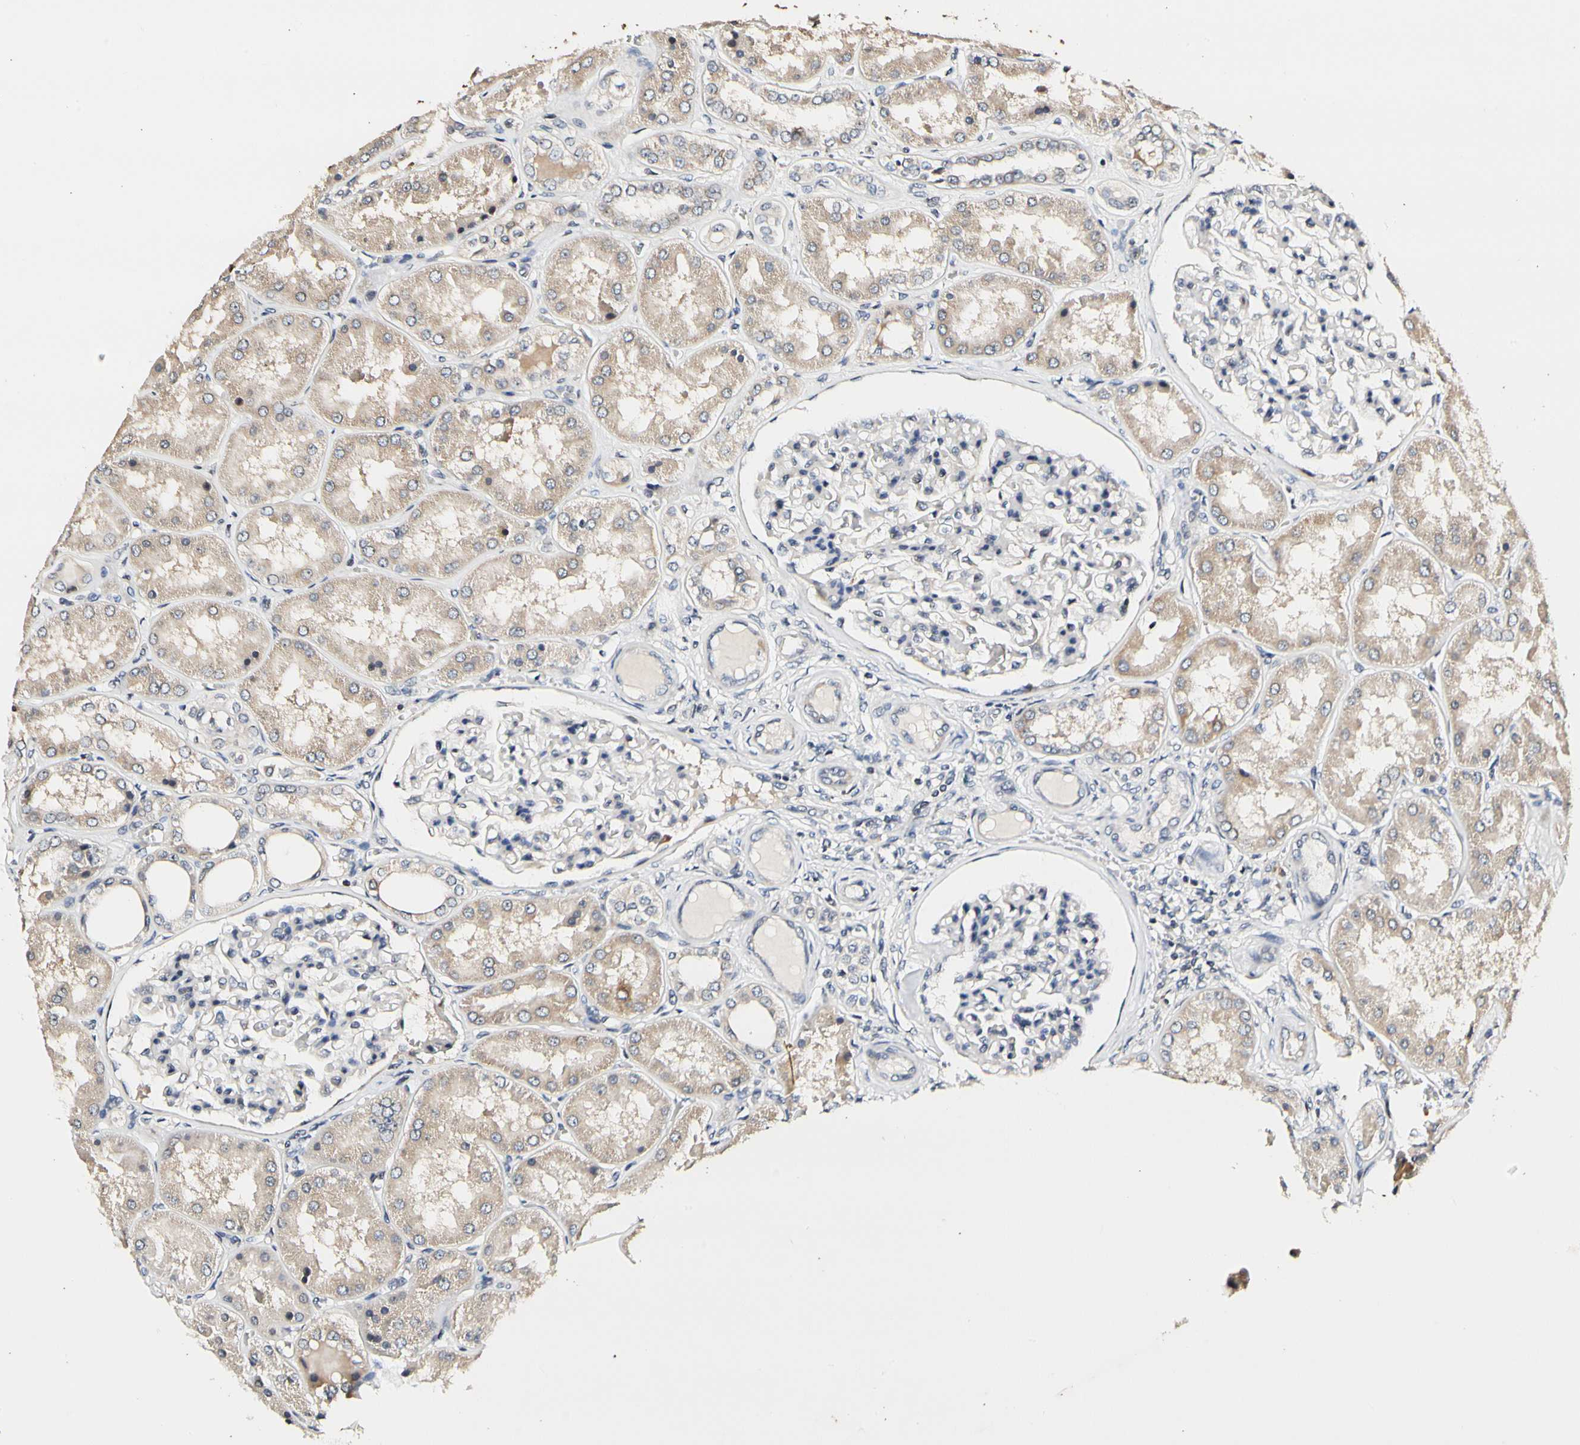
{"staining": {"intensity": "negative", "quantity": "none", "location": "none"}, "tissue": "kidney", "cell_type": "Cells in glomeruli", "image_type": "normal", "snomed": [{"axis": "morphology", "description": "Normal tissue, NOS"}, {"axis": "topography", "description": "Kidney"}], "caption": "Immunohistochemistry (IHC) micrograph of unremarkable human kidney stained for a protein (brown), which demonstrates no staining in cells in glomeruli. (DAB (3,3'-diaminobenzidine) IHC, high magnification).", "gene": "SOX30", "patient": {"sex": "female", "age": 56}}